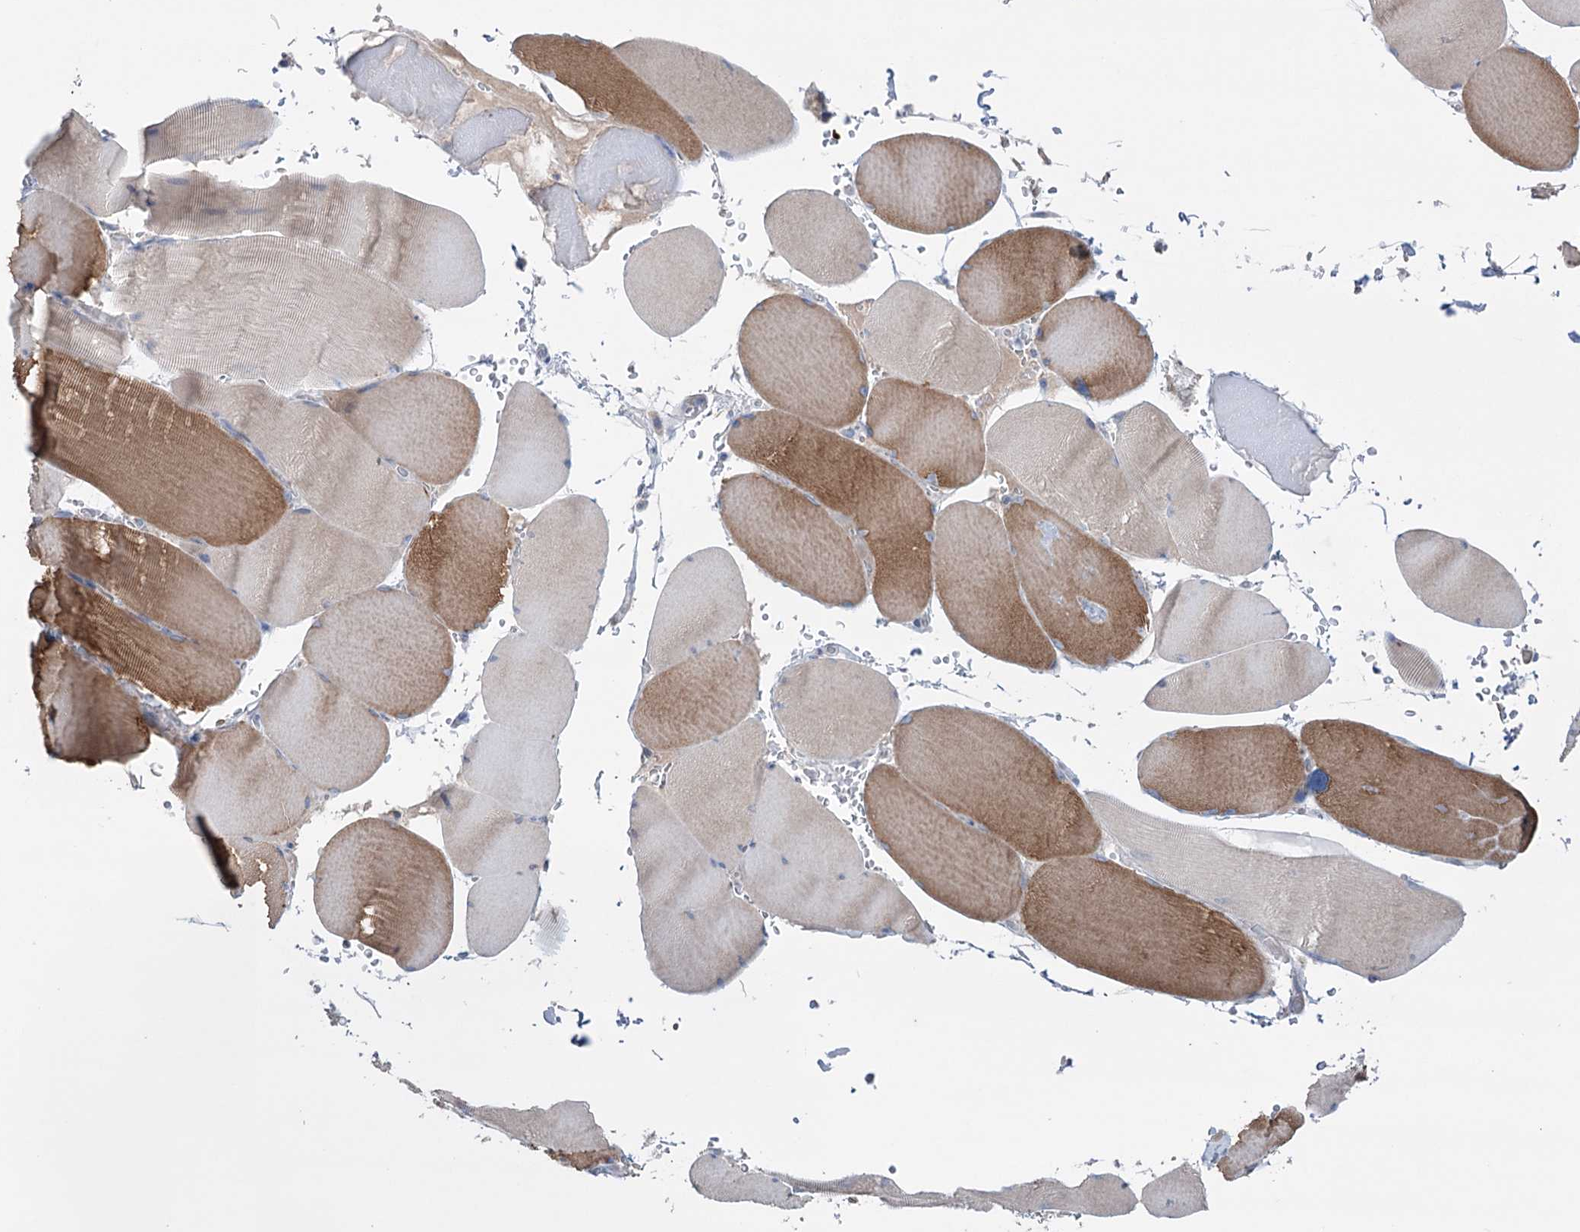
{"staining": {"intensity": "moderate", "quantity": "25%-75%", "location": "cytoplasmic/membranous"}, "tissue": "skeletal muscle", "cell_type": "Myocytes", "image_type": "normal", "snomed": [{"axis": "morphology", "description": "Normal tissue, NOS"}, {"axis": "topography", "description": "Skeletal muscle"}, {"axis": "topography", "description": "Head-Neck"}], "caption": "IHC photomicrograph of benign skeletal muscle stained for a protein (brown), which demonstrates medium levels of moderate cytoplasmic/membranous staining in approximately 25%-75% of myocytes.", "gene": "MTCH2", "patient": {"sex": "male", "age": 66}}